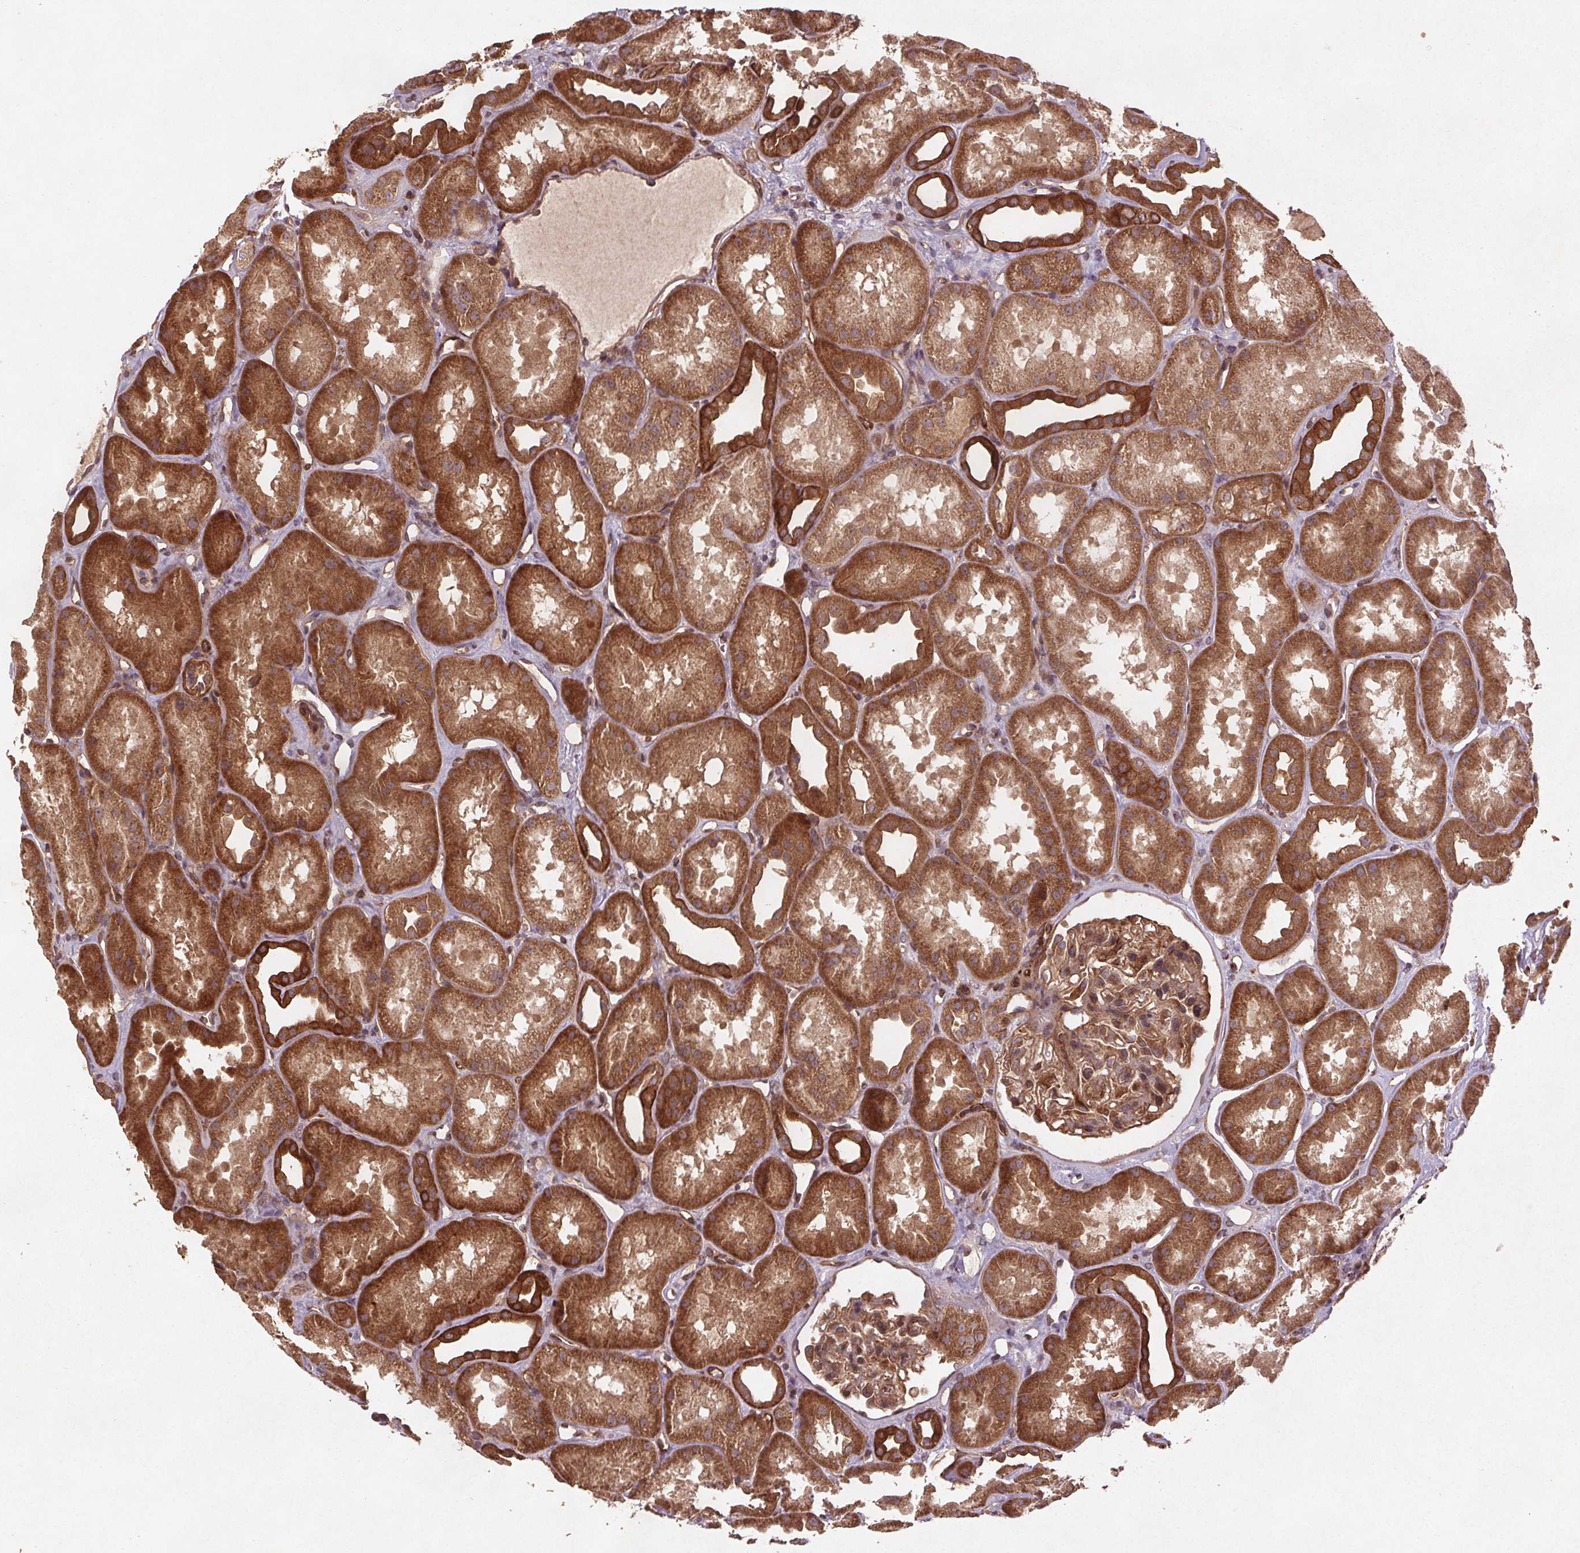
{"staining": {"intensity": "moderate", "quantity": ">75%", "location": "cytoplasmic/membranous"}, "tissue": "kidney", "cell_type": "Cells in glomeruli", "image_type": "normal", "snomed": [{"axis": "morphology", "description": "Normal tissue, NOS"}, {"axis": "topography", "description": "Kidney"}], "caption": "Kidney stained with DAB (3,3'-diaminobenzidine) IHC reveals medium levels of moderate cytoplasmic/membranous positivity in approximately >75% of cells in glomeruli.", "gene": "SEC14L2", "patient": {"sex": "male", "age": 61}}